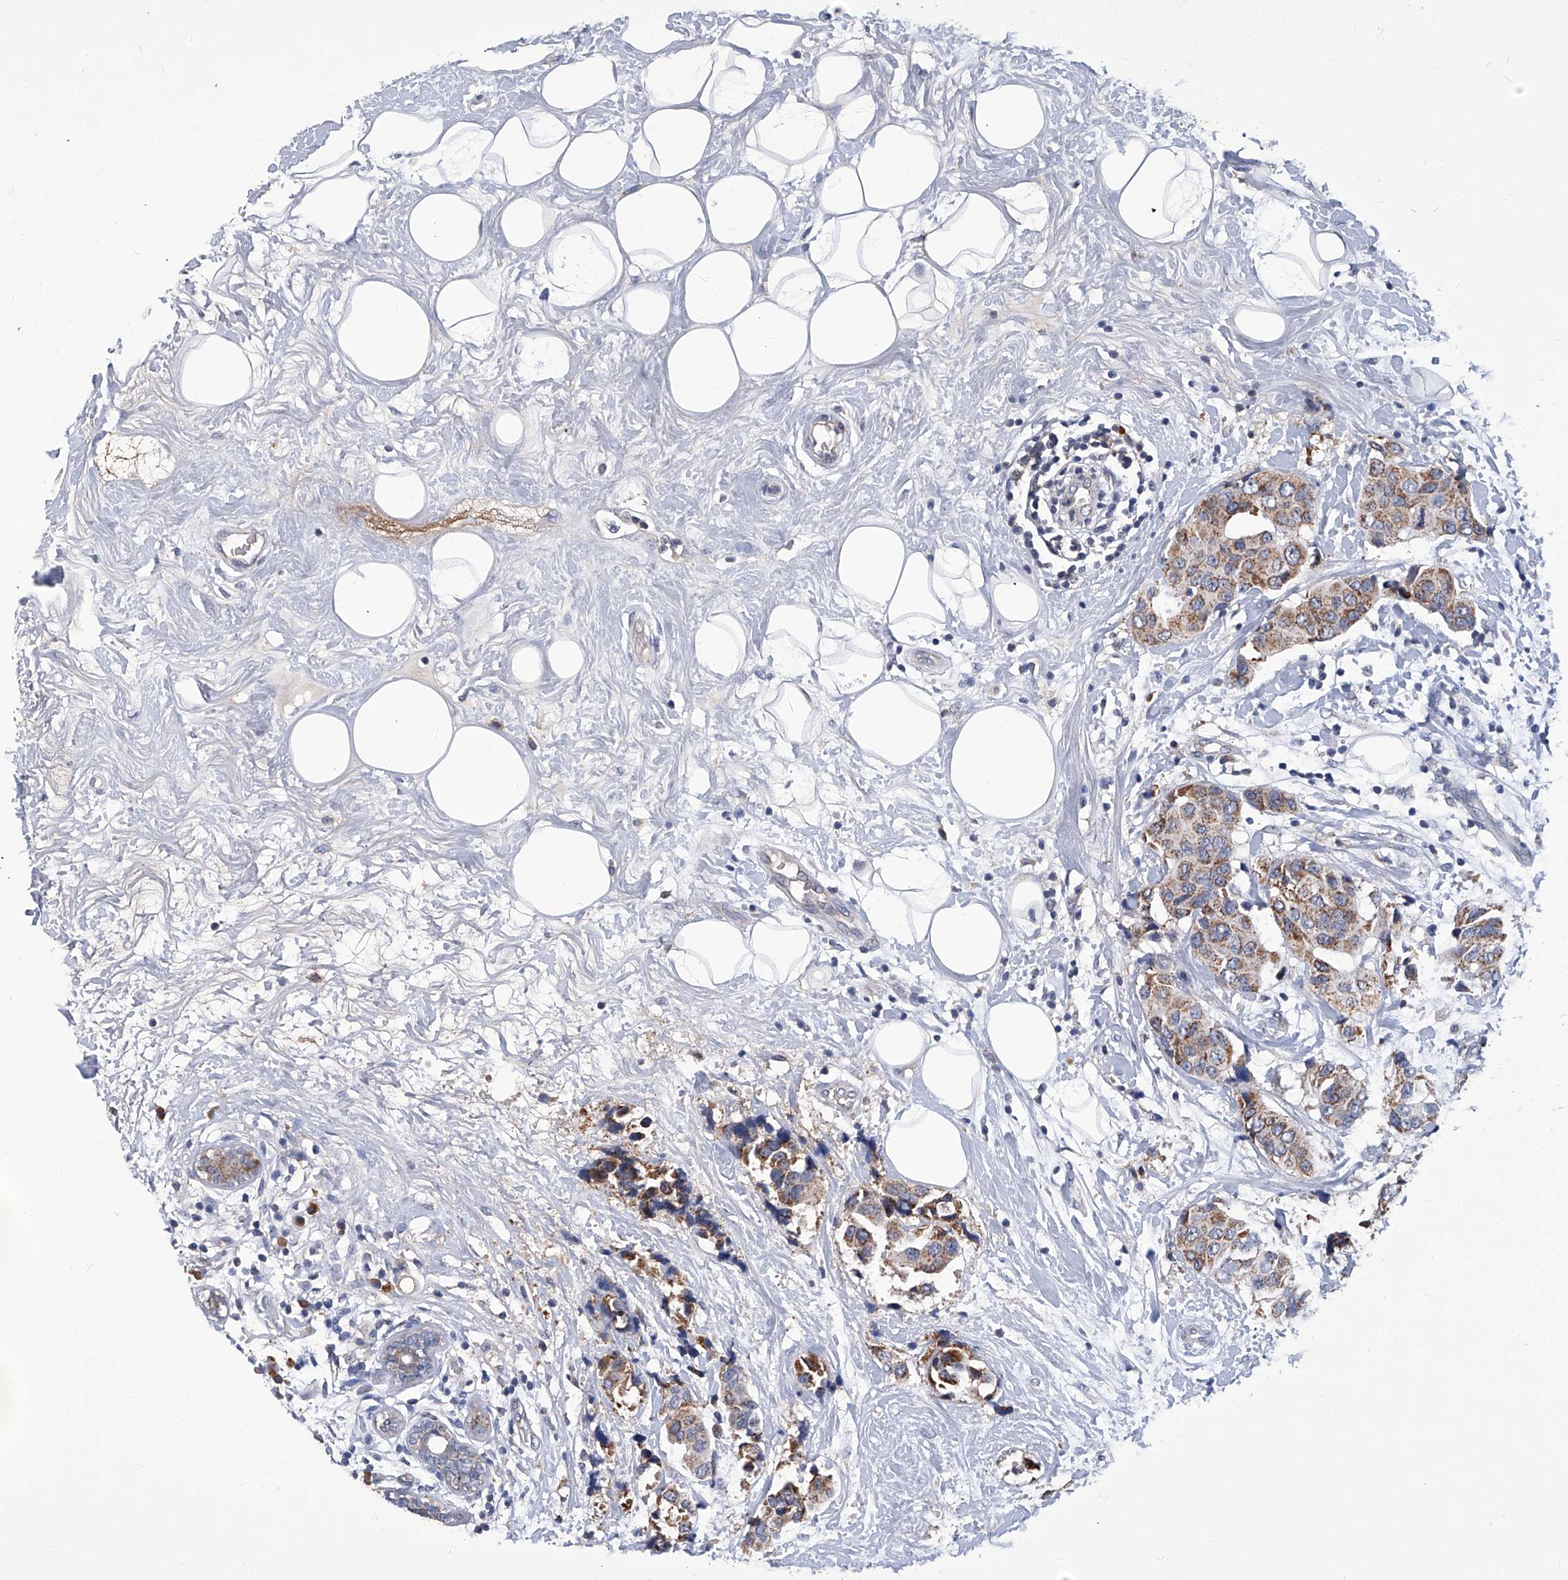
{"staining": {"intensity": "moderate", "quantity": ">75%", "location": "cytoplasmic/membranous"}, "tissue": "breast cancer", "cell_type": "Tumor cells", "image_type": "cancer", "snomed": [{"axis": "morphology", "description": "Normal tissue, NOS"}, {"axis": "morphology", "description": "Duct carcinoma"}, {"axis": "topography", "description": "Breast"}], "caption": "Breast cancer (invasive ductal carcinoma) stained with a protein marker displays moderate staining in tumor cells.", "gene": "OAT", "patient": {"sex": "female", "age": 39}}